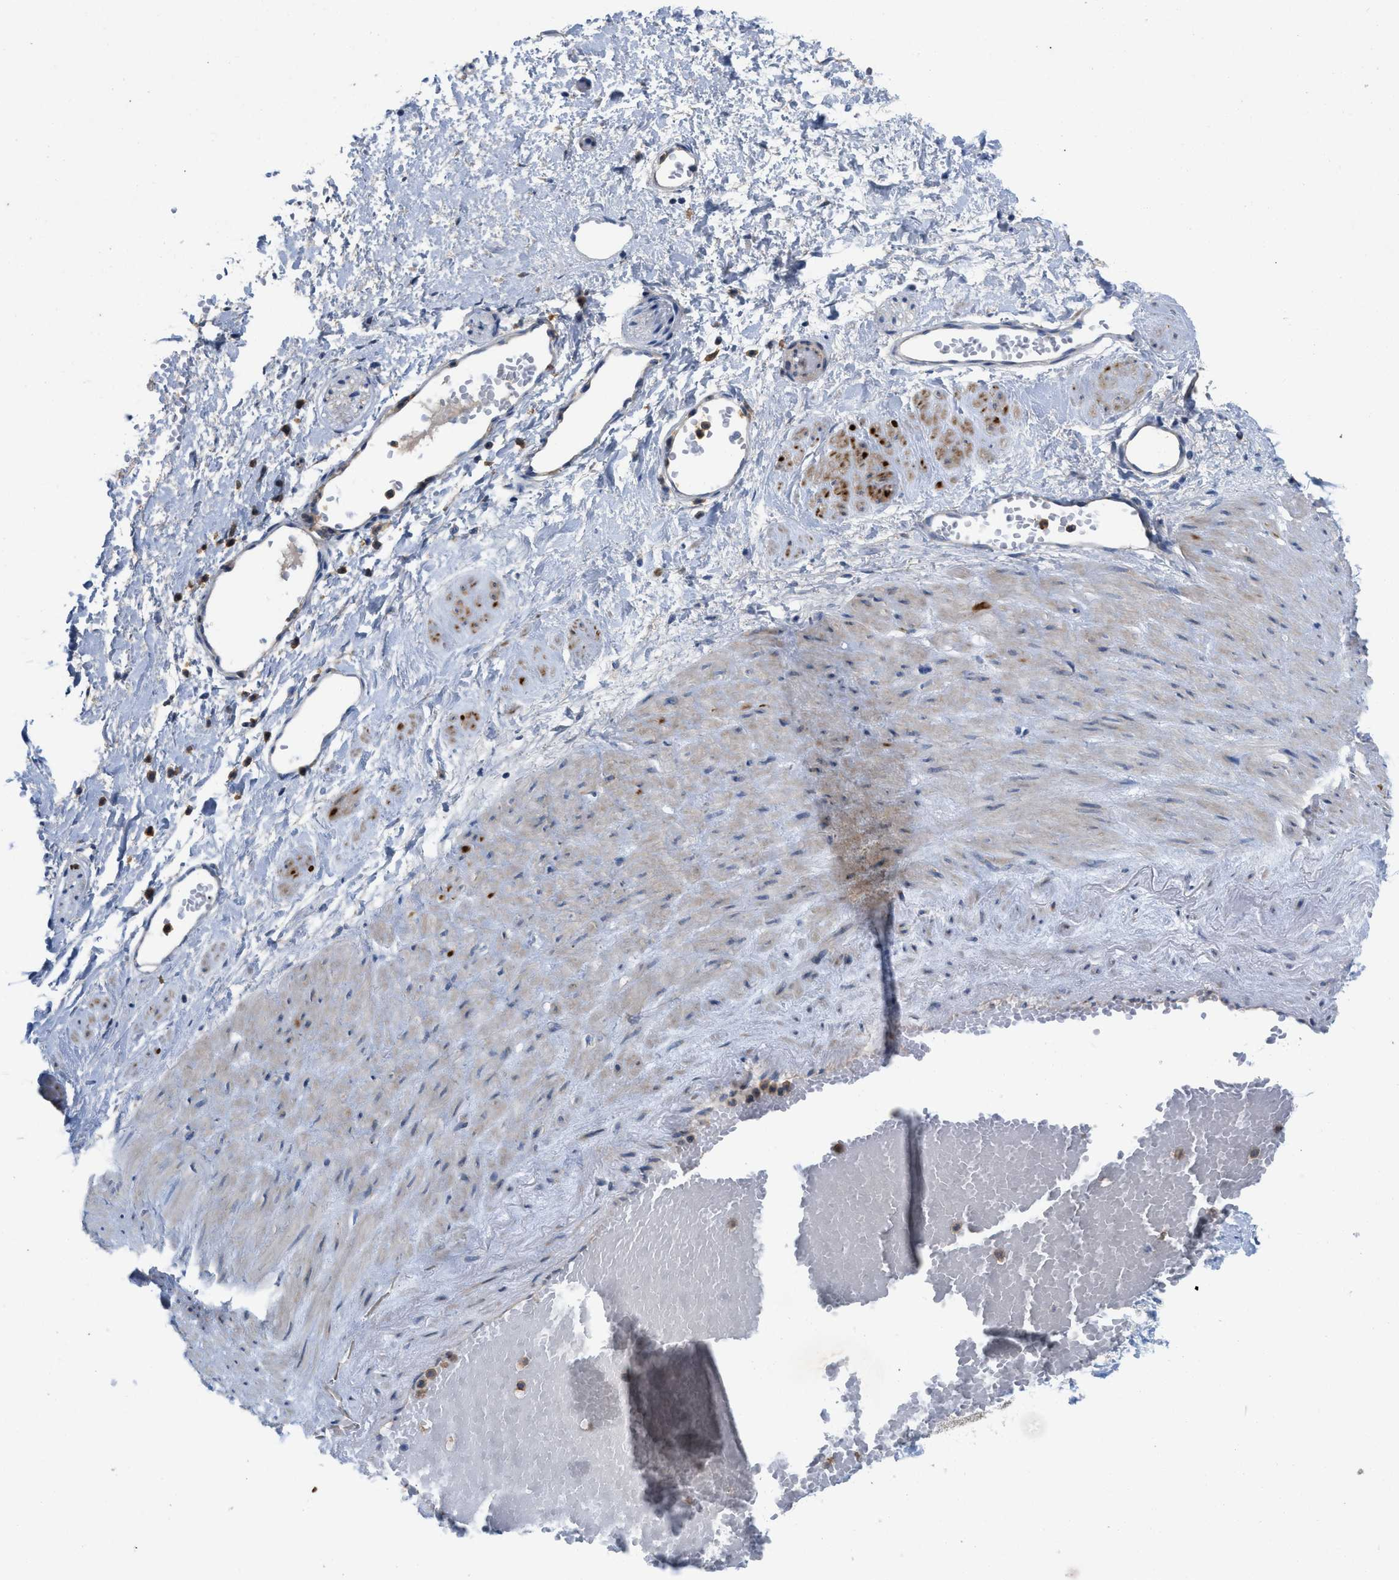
{"staining": {"intensity": "negative", "quantity": "none", "location": "none"}, "tissue": "adipose tissue", "cell_type": "Adipocytes", "image_type": "normal", "snomed": [{"axis": "morphology", "description": "Normal tissue, NOS"}, {"axis": "topography", "description": "Soft tissue"}, {"axis": "topography", "description": "Vascular tissue"}], "caption": "Immunohistochemical staining of normal adipose tissue shows no significant positivity in adipocytes. Brightfield microscopy of immunohistochemistry (IHC) stained with DAB (brown) and hematoxylin (blue), captured at high magnification.", "gene": "PLPPR5", "patient": {"sex": "female", "age": 35}}